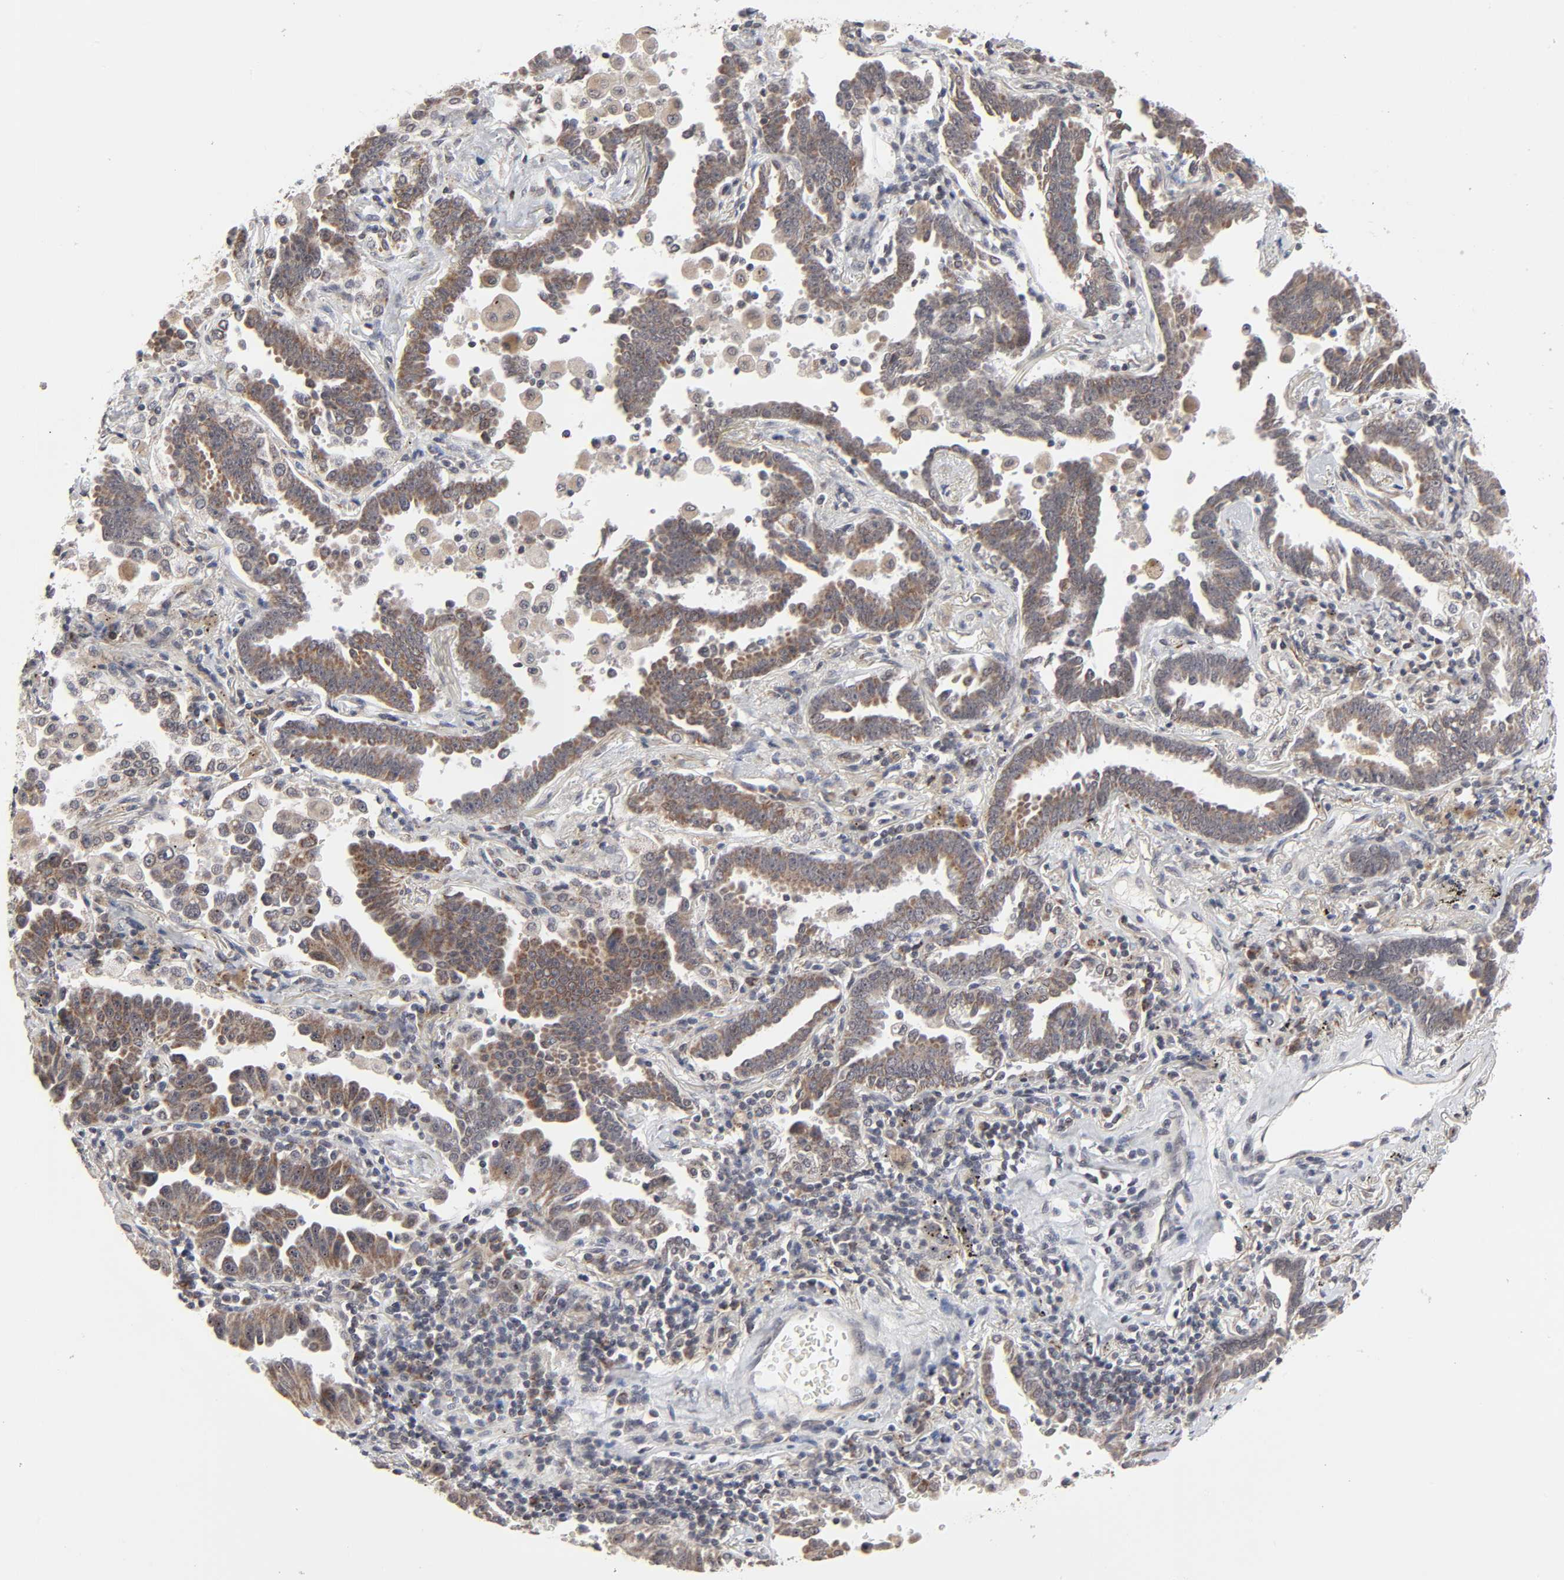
{"staining": {"intensity": "moderate", "quantity": ">75%", "location": "cytoplasmic/membranous"}, "tissue": "lung cancer", "cell_type": "Tumor cells", "image_type": "cancer", "snomed": [{"axis": "morphology", "description": "Adenocarcinoma, NOS"}, {"axis": "topography", "description": "Lung"}], "caption": "High-power microscopy captured an IHC micrograph of adenocarcinoma (lung), revealing moderate cytoplasmic/membranous positivity in about >75% of tumor cells.", "gene": "AUH", "patient": {"sex": "female", "age": 64}}